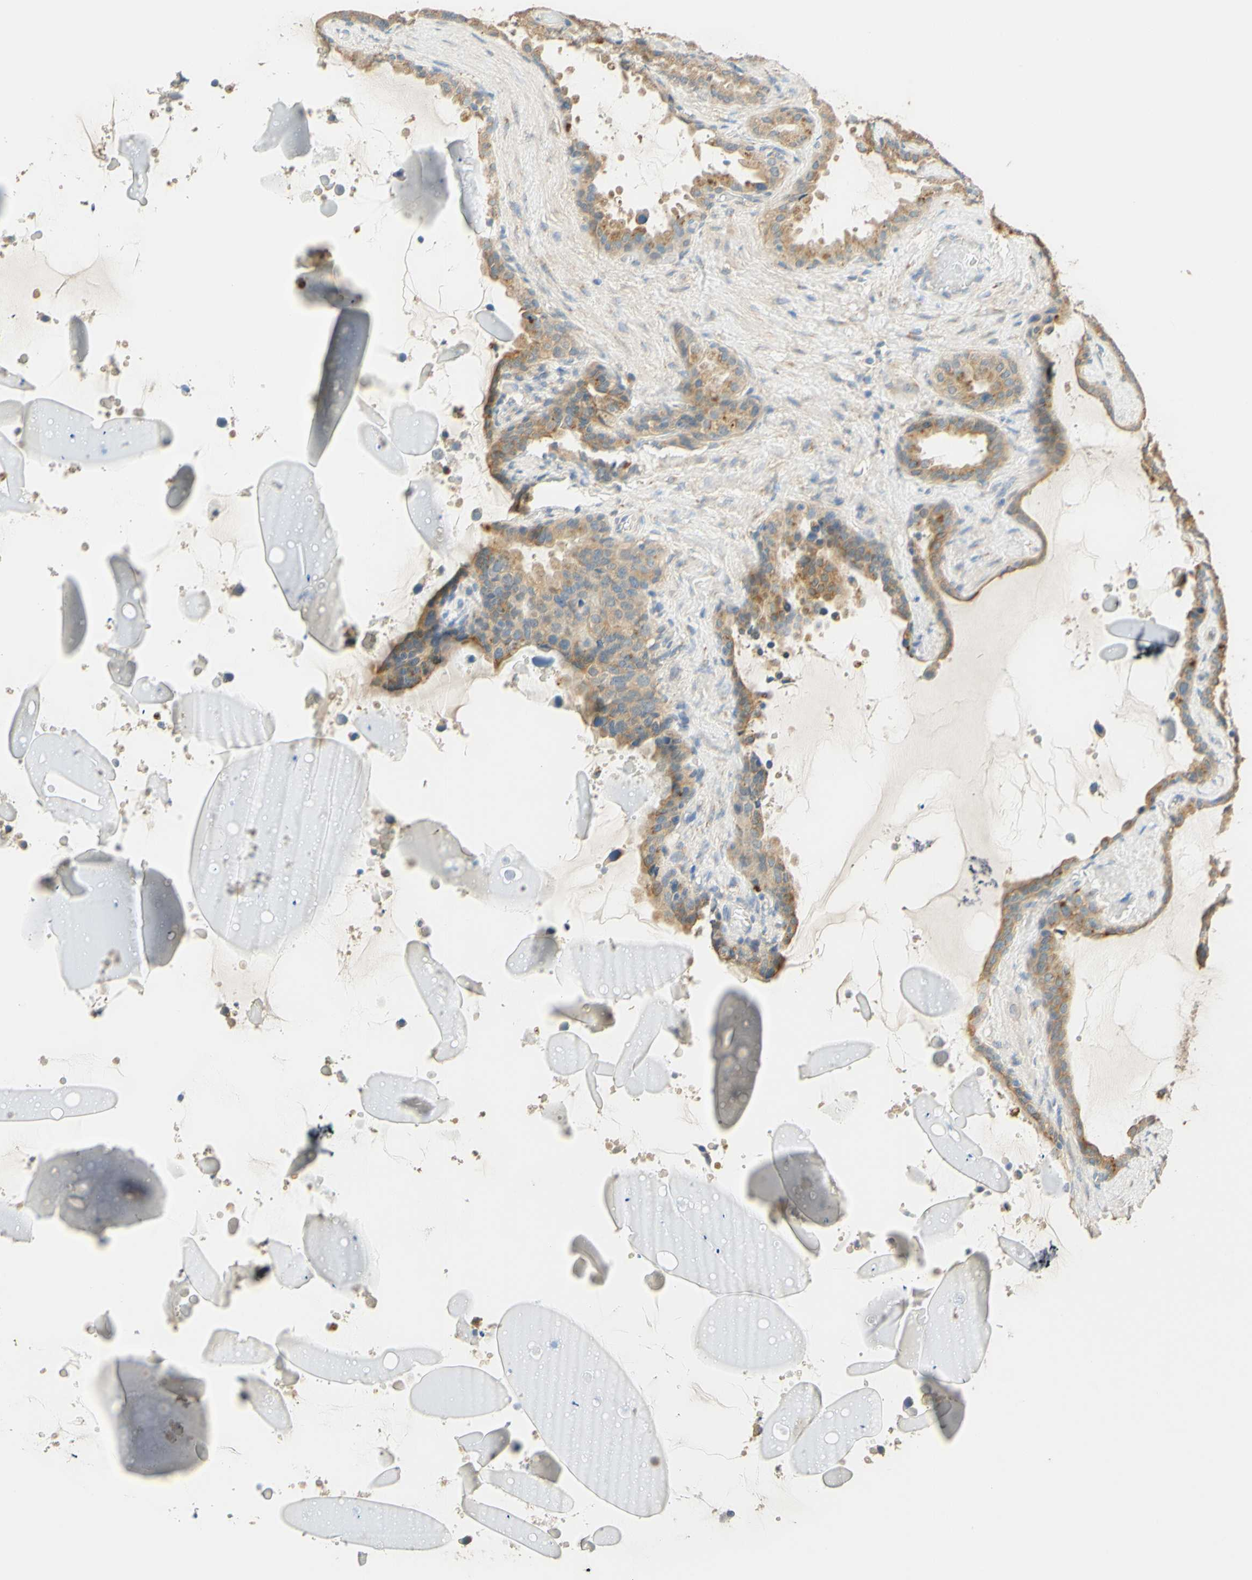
{"staining": {"intensity": "moderate", "quantity": ">75%", "location": "cytoplasmic/membranous"}, "tissue": "seminal vesicle", "cell_type": "Glandular cells", "image_type": "normal", "snomed": [{"axis": "morphology", "description": "Normal tissue, NOS"}, {"axis": "topography", "description": "Seminal veicle"}], "caption": "Seminal vesicle stained with DAB immunohistochemistry (IHC) reveals medium levels of moderate cytoplasmic/membranous expression in about >75% of glandular cells. (IHC, brightfield microscopy, high magnification).", "gene": "ENTREP2", "patient": {"sex": "male", "age": 46}}